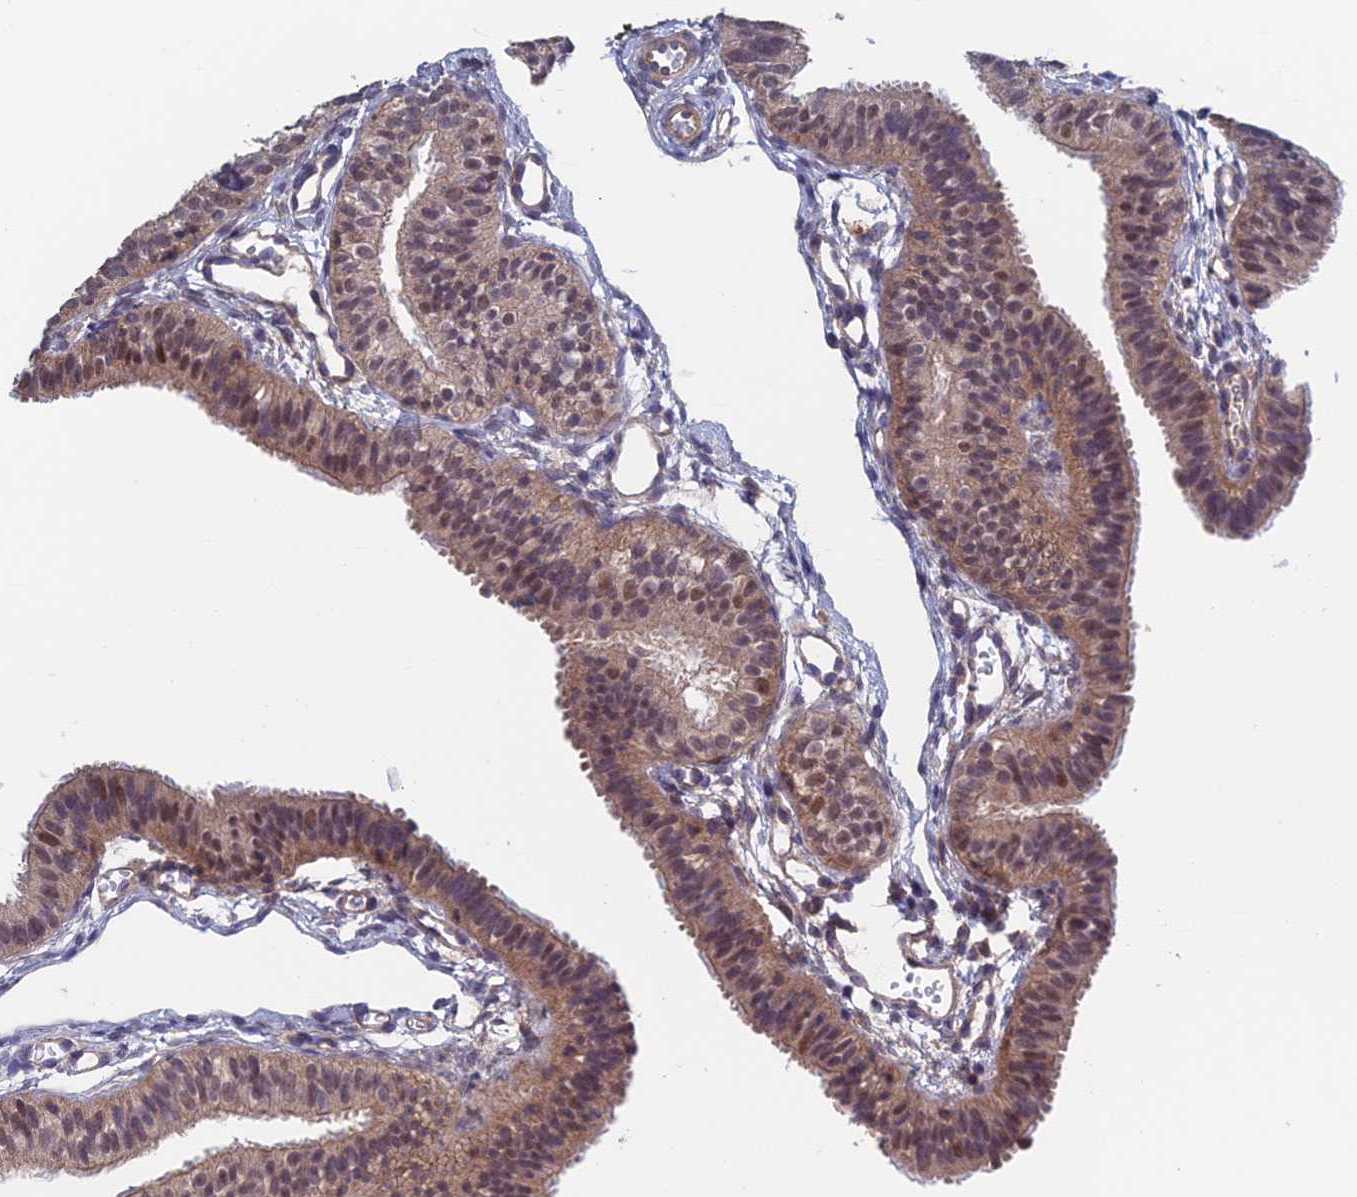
{"staining": {"intensity": "weak", "quantity": ">75%", "location": "cytoplasmic/membranous,nuclear"}, "tissue": "fallopian tube", "cell_type": "Glandular cells", "image_type": "normal", "snomed": [{"axis": "morphology", "description": "Normal tissue, NOS"}, {"axis": "topography", "description": "Fallopian tube"}], "caption": "This histopathology image reveals immunohistochemistry staining of benign human fallopian tube, with low weak cytoplasmic/membranous,nuclear expression in approximately >75% of glandular cells.", "gene": "NUDT16L1", "patient": {"sex": "female", "age": 35}}